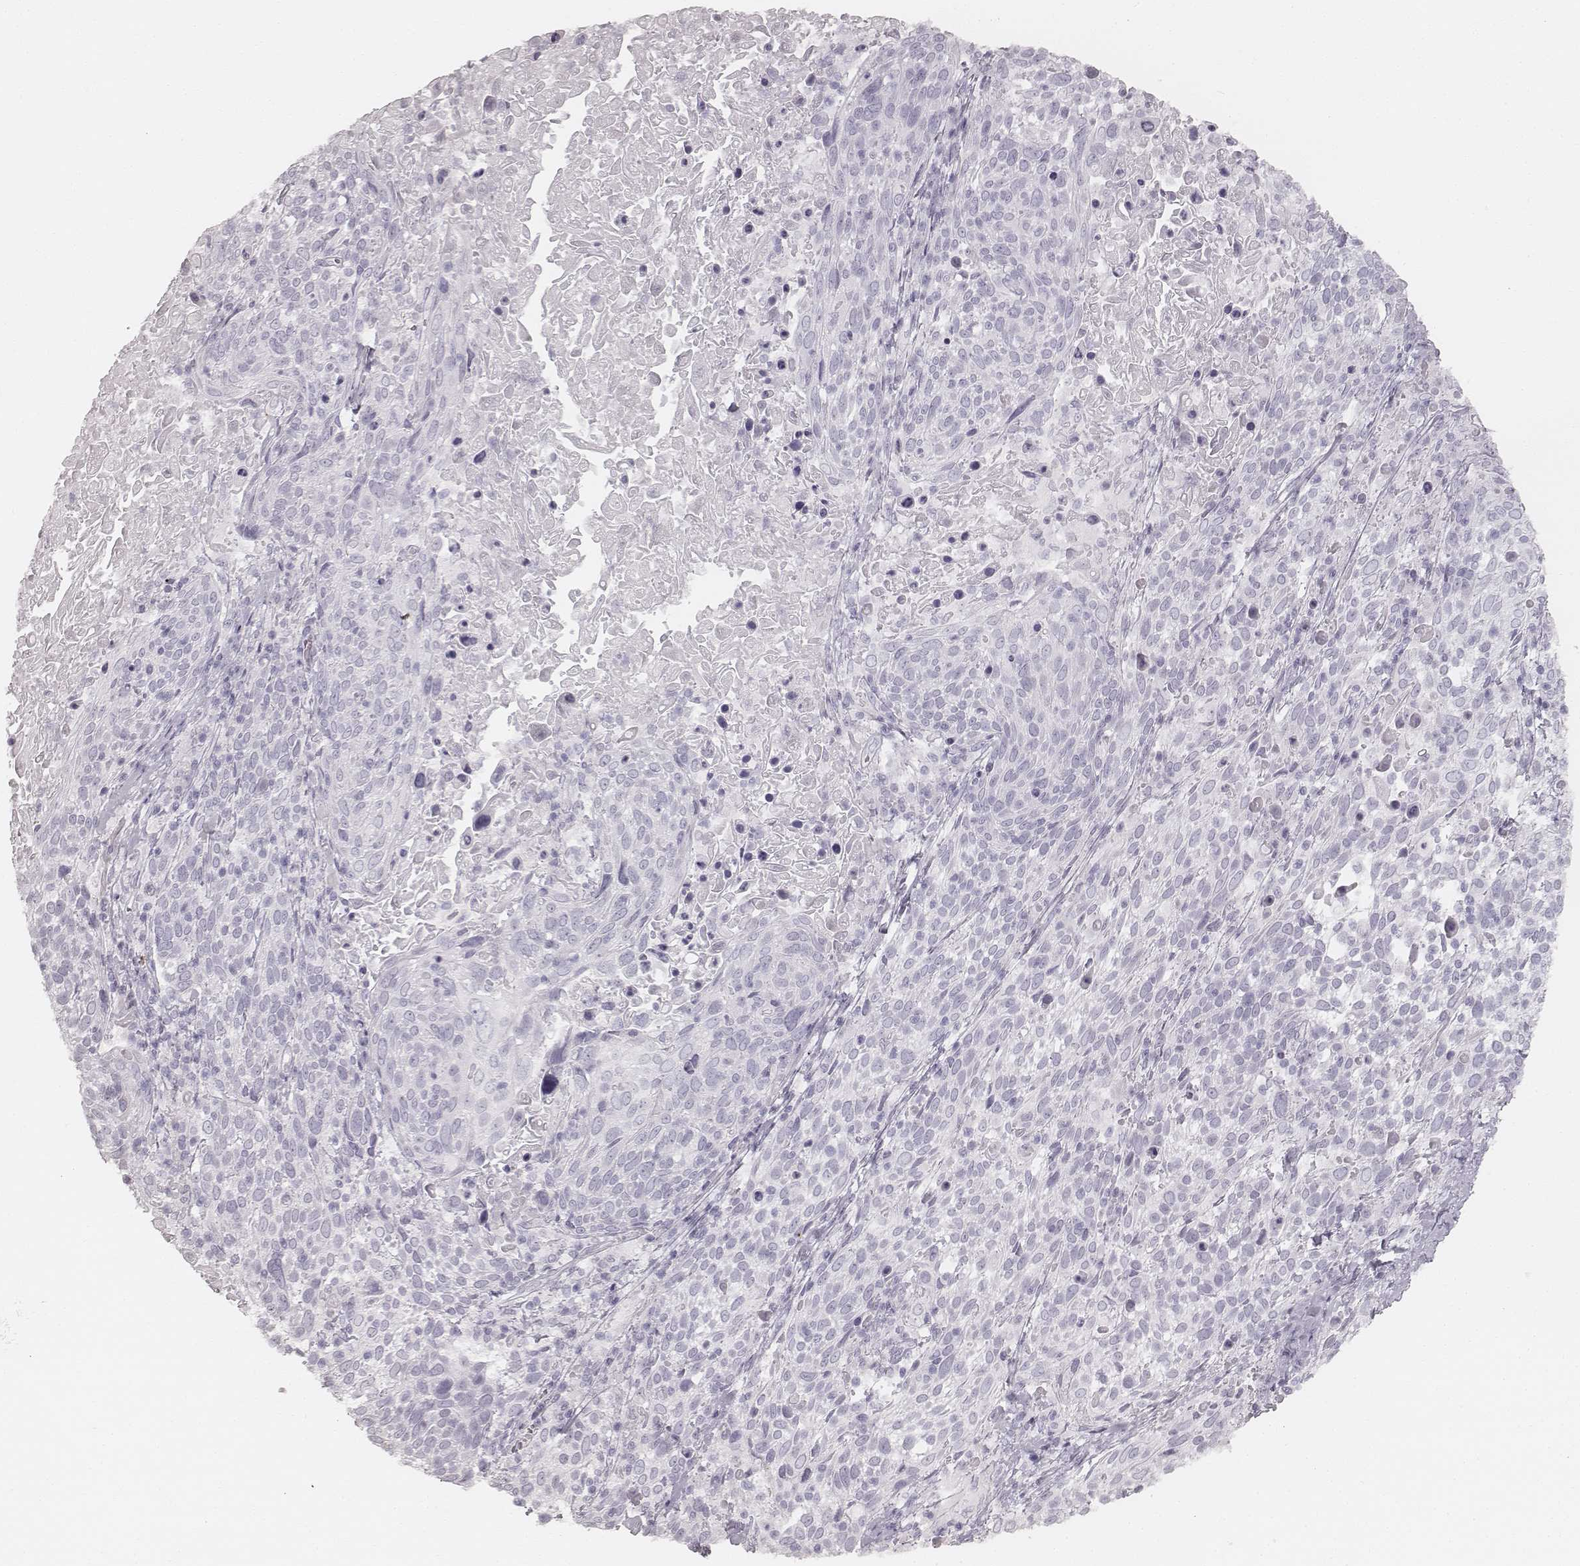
{"staining": {"intensity": "negative", "quantity": "none", "location": "none"}, "tissue": "cervical cancer", "cell_type": "Tumor cells", "image_type": "cancer", "snomed": [{"axis": "morphology", "description": "Squamous cell carcinoma, NOS"}, {"axis": "topography", "description": "Cervix"}], "caption": "High power microscopy micrograph of an immunohistochemistry (IHC) micrograph of cervical squamous cell carcinoma, revealing no significant positivity in tumor cells. (DAB IHC visualized using brightfield microscopy, high magnification).", "gene": "KRT34", "patient": {"sex": "female", "age": 61}}